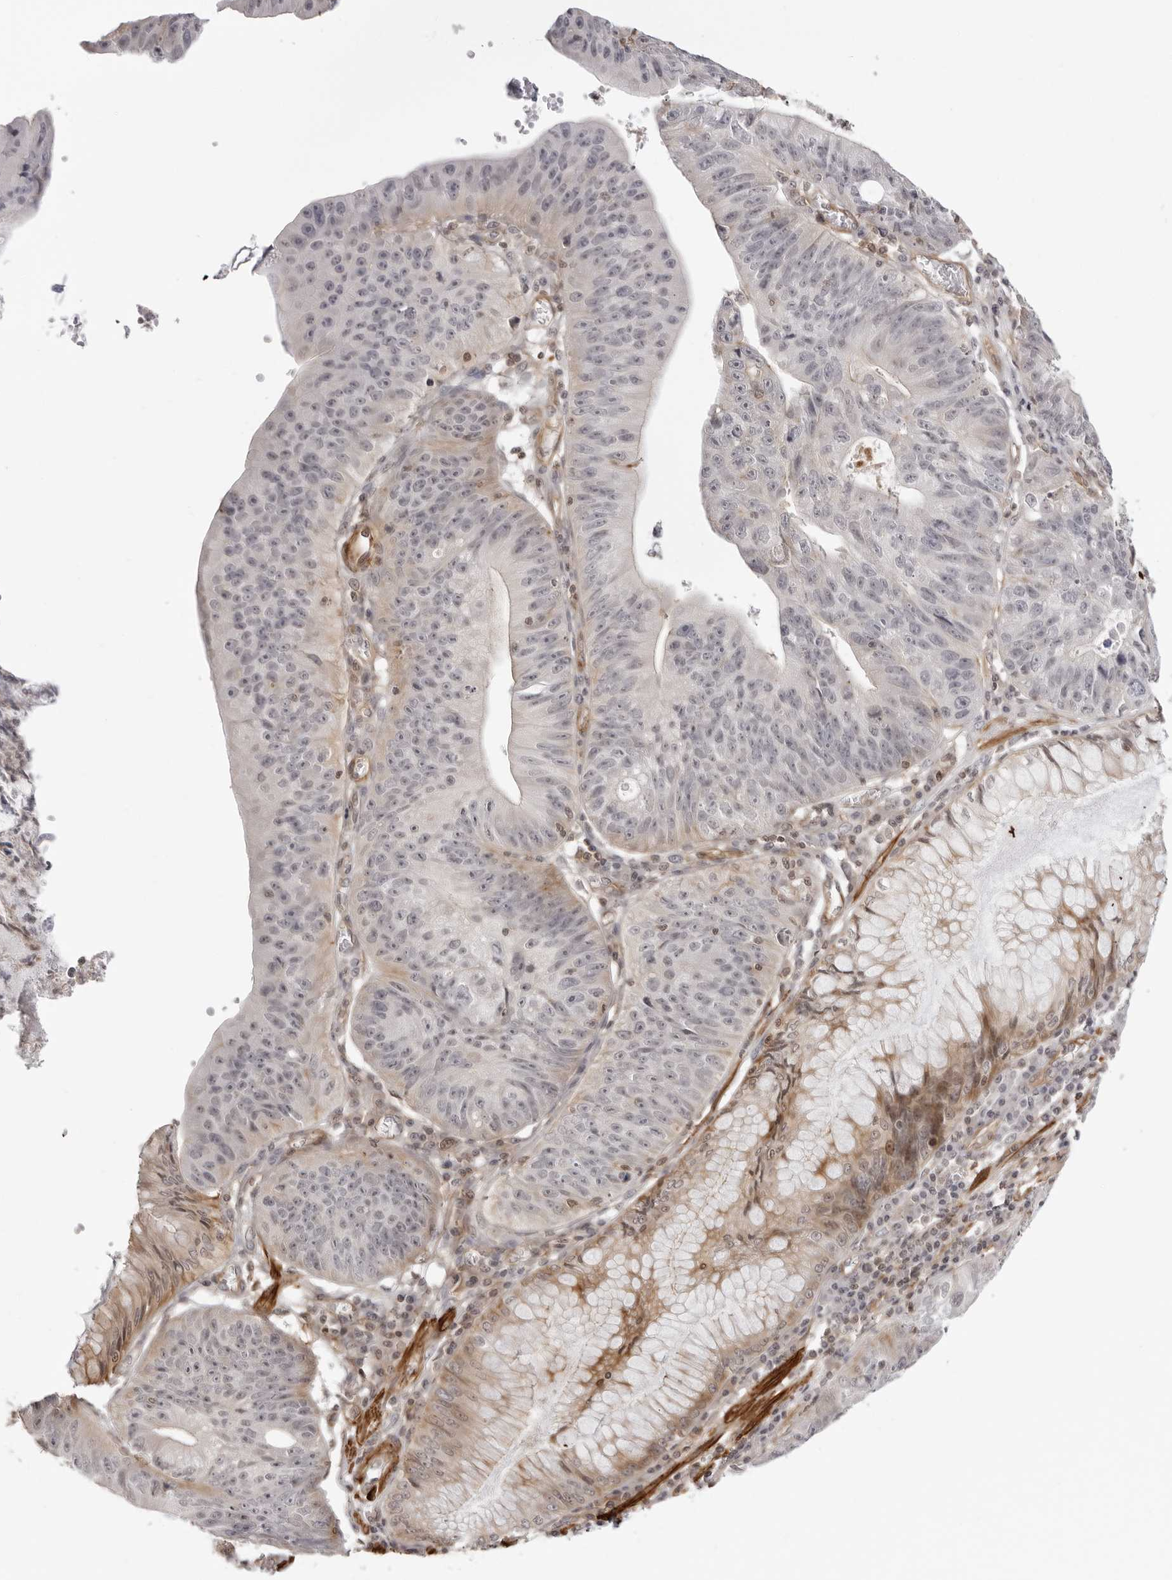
{"staining": {"intensity": "weak", "quantity": "<25%", "location": "cytoplasmic/membranous"}, "tissue": "stomach cancer", "cell_type": "Tumor cells", "image_type": "cancer", "snomed": [{"axis": "morphology", "description": "Adenocarcinoma, NOS"}, {"axis": "topography", "description": "Stomach"}], "caption": "Protein analysis of stomach adenocarcinoma shows no significant positivity in tumor cells.", "gene": "UNK", "patient": {"sex": "male", "age": 59}}